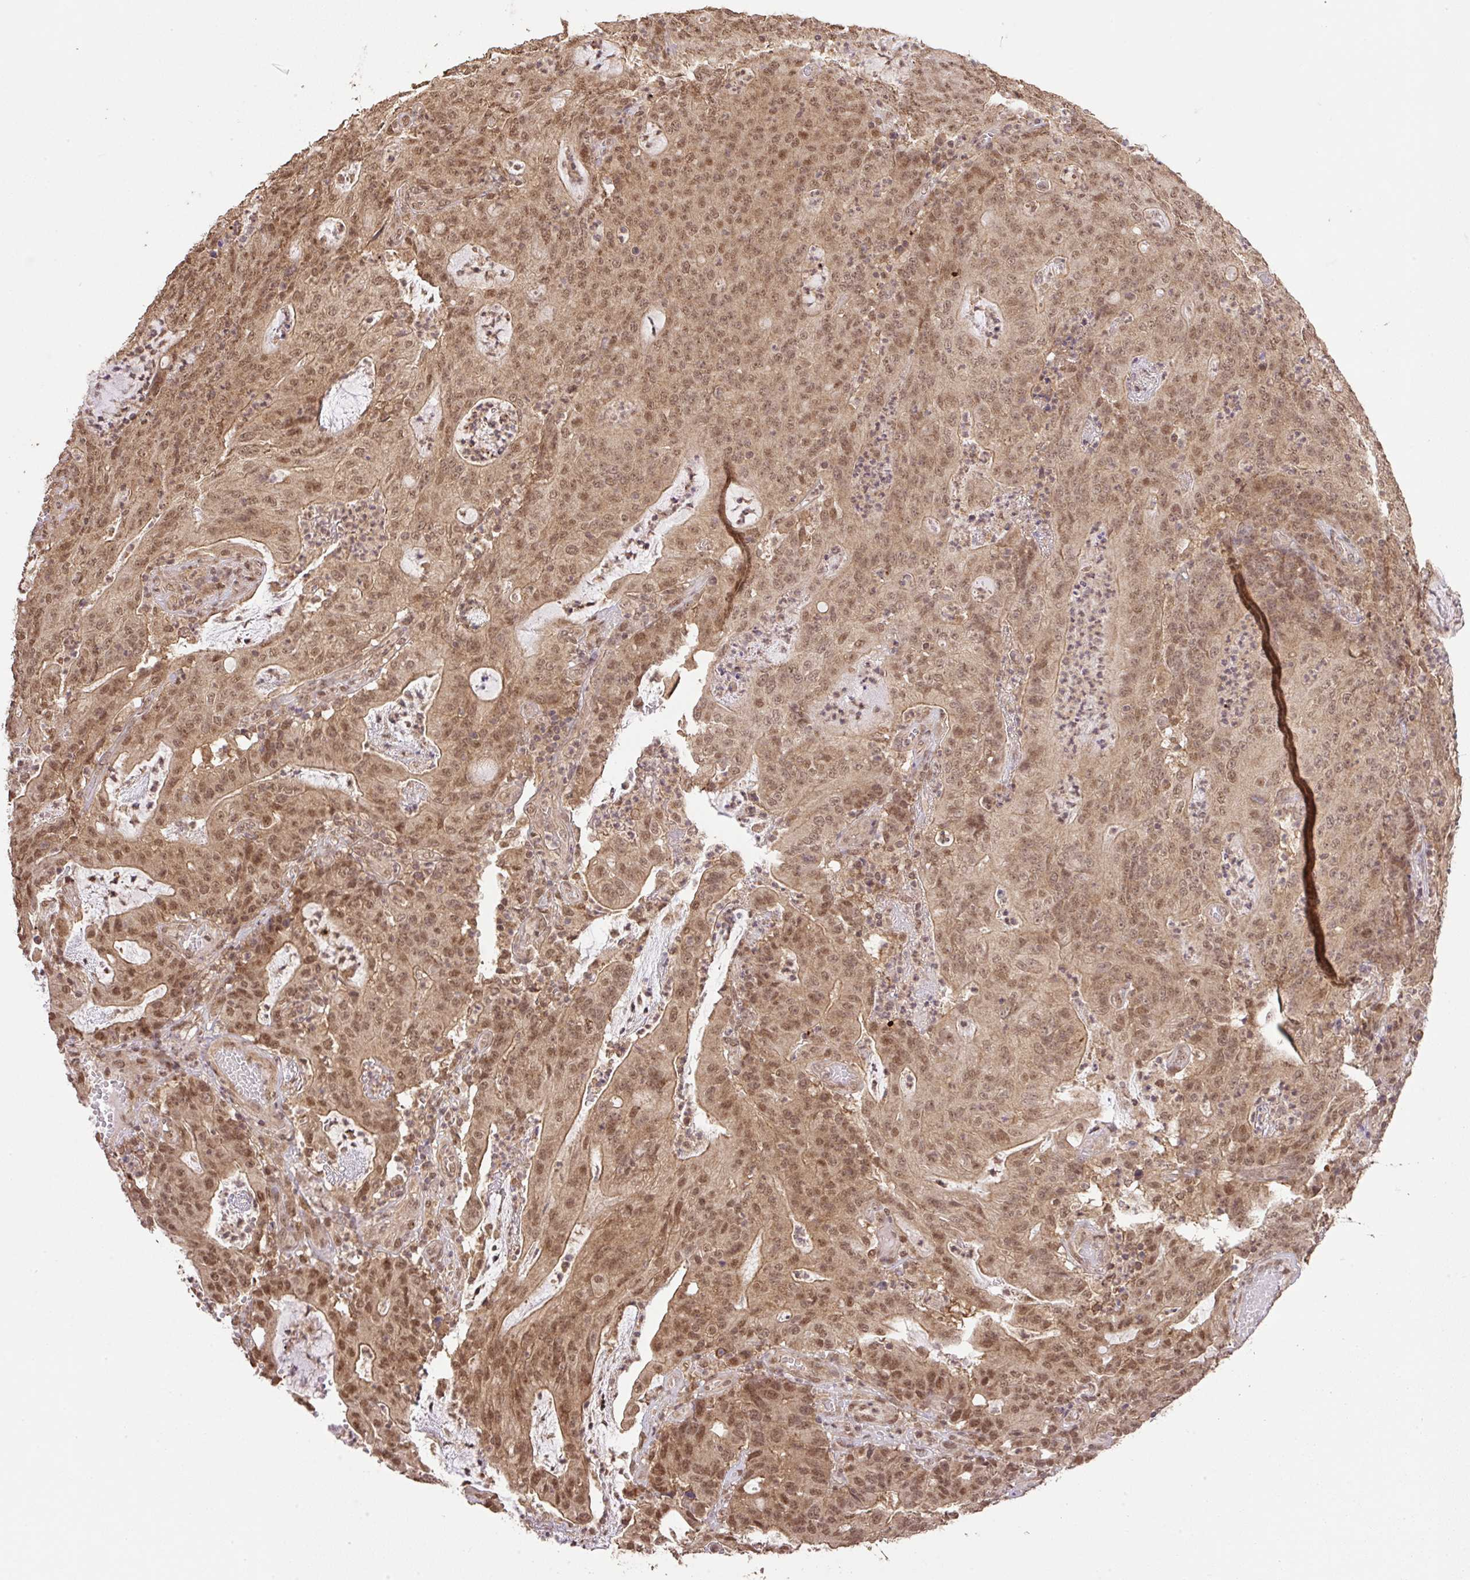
{"staining": {"intensity": "moderate", "quantity": ">75%", "location": "cytoplasmic/membranous,nuclear"}, "tissue": "colorectal cancer", "cell_type": "Tumor cells", "image_type": "cancer", "snomed": [{"axis": "morphology", "description": "Adenocarcinoma, NOS"}, {"axis": "topography", "description": "Colon"}], "caption": "Human adenocarcinoma (colorectal) stained with a protein marker displays moderate staining in tumor cells.", "gene": "VPS25", "patient": {"sex": "male", "age": 83}}